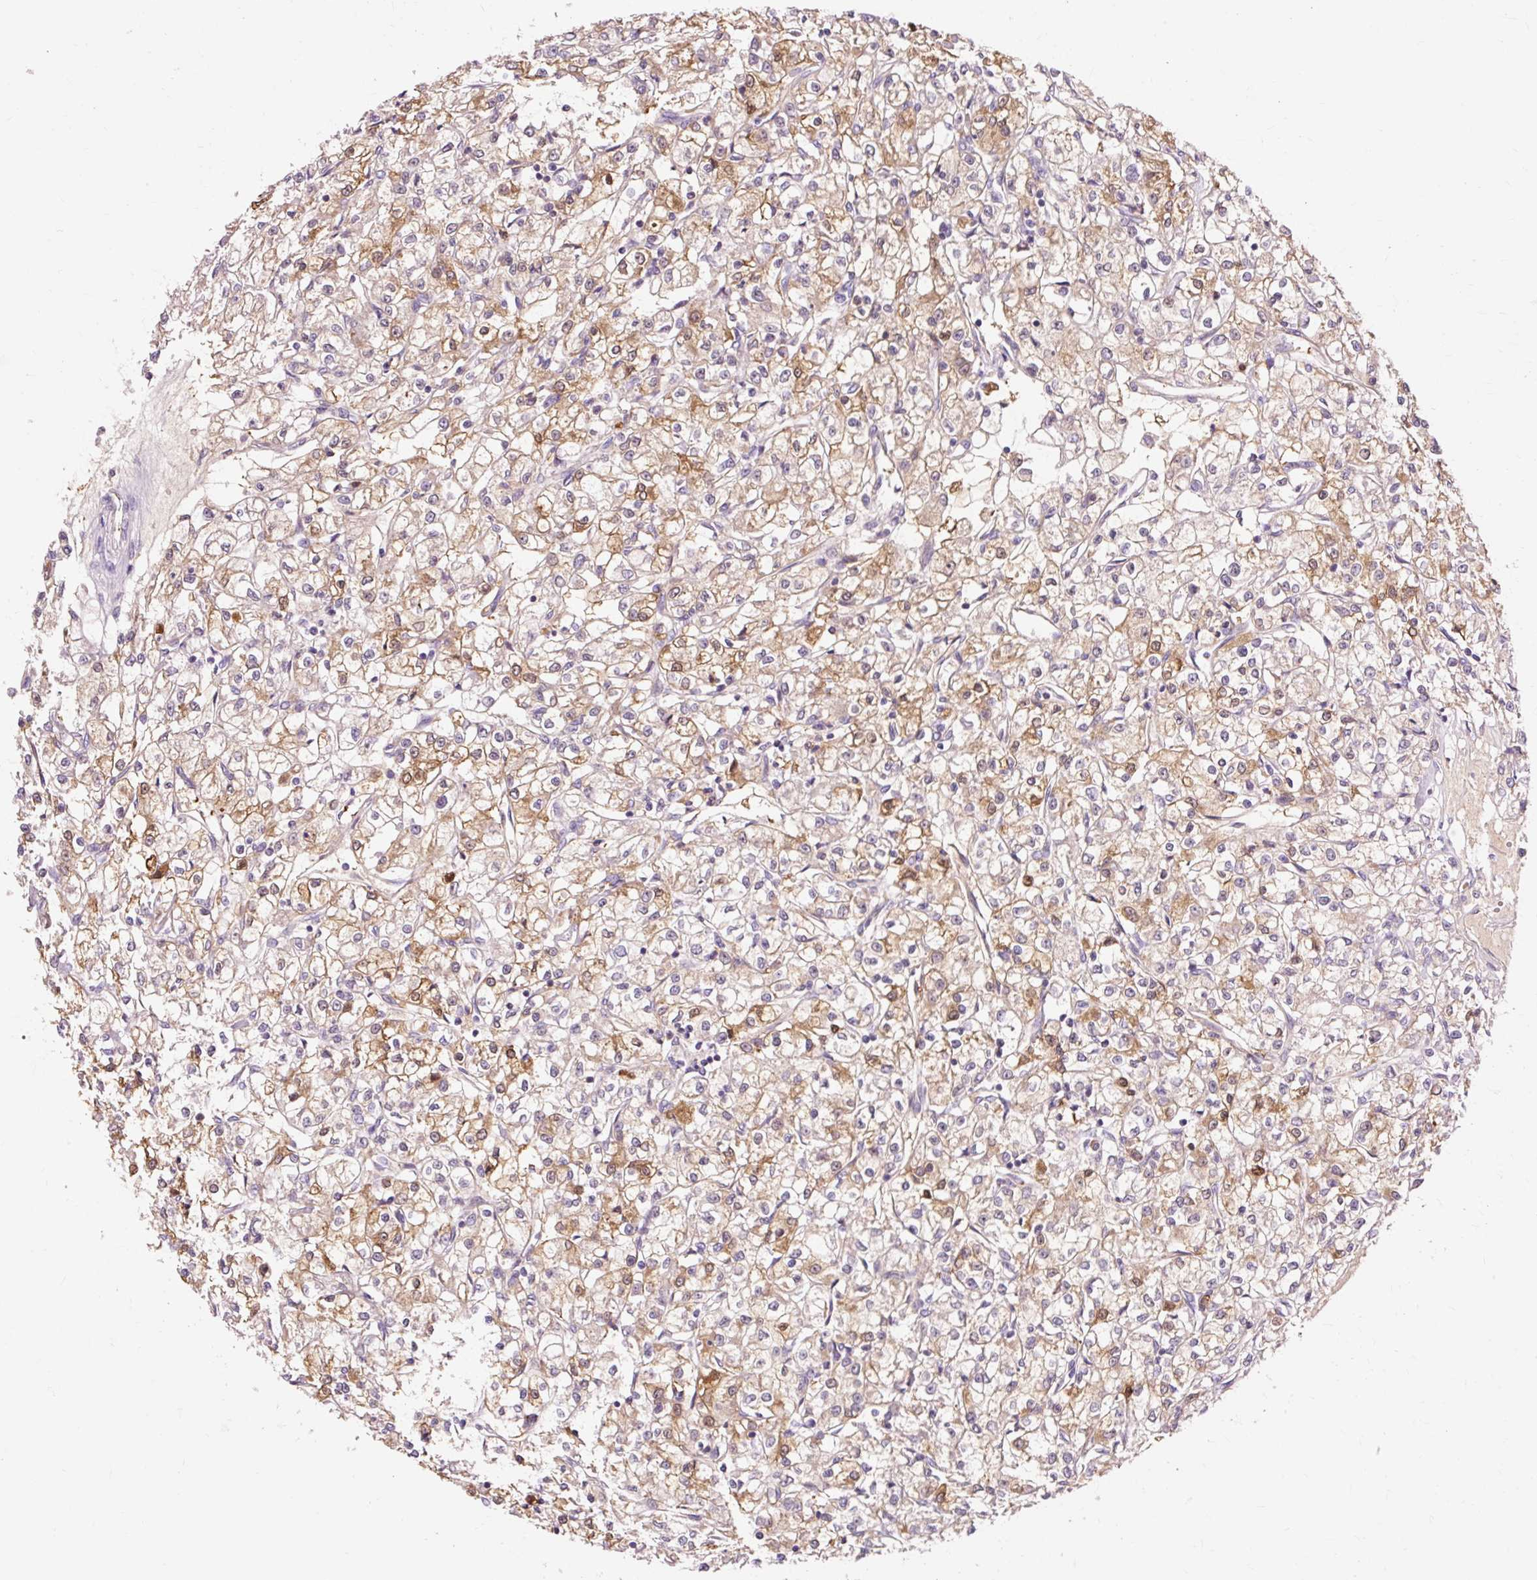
{"staining": {"intensity": "moderate", "quantity": "25%-75%", "location": "cytoplasmic/membranous"}, "tissue": "renal cancer", "cell_type": "Tumor cells", "image_type": "cancer", "snomed": [{"axis": "morphology", "description": "Adenocarcinoma, NOS"}, {"axis": "topography", "description": "Kidney"}], "caption": "Renal cancer (adenocarcinoma) stained for a protein (brown) reveals moderate cytoplasmic/membranous positive staining in approximately 25%-75% of tumor cells.", "gene": "VN1R2", "patient": {"sex": "female", "age": 59}}